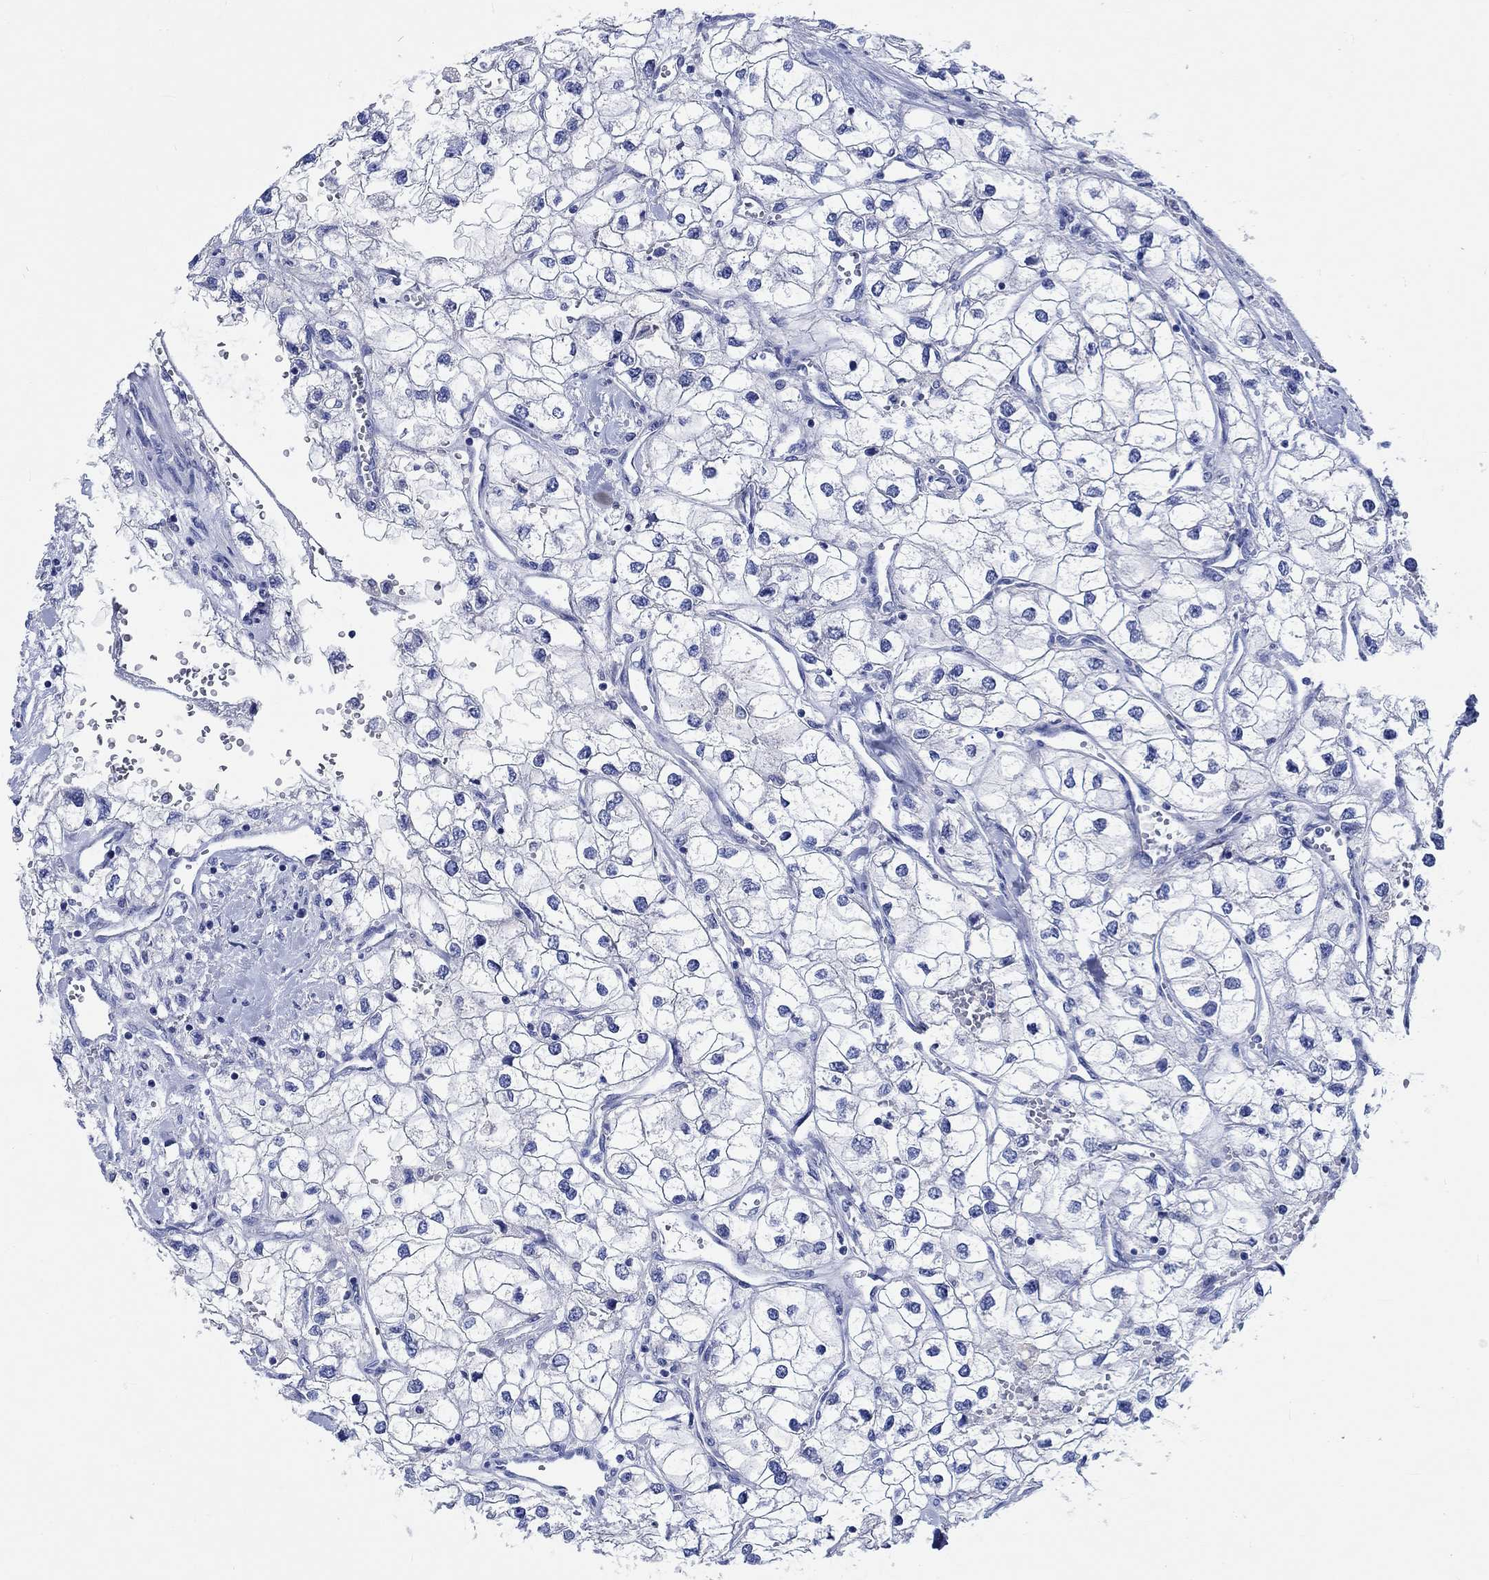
{"staining": {"intensity": "negative", "quantity": "none", "location": "none"}, "tissue": "renal cancer", "cell_type": "Tumor cells", "image_type": "cancer", "snomed": [{"axis": "morphology", "description": "Adenocarcinoma, NOS"}, {"axis": "topography", "description": "Kidney"}], "caption": "Renal adenocarcinoma was stained to show a protein in brown. There is no significant expression in tumor cells. Brightfield microscopy of immunohistochemistry stained with DAB (brown) and hematoxylin (blue), captured at high magnification.", "gene": "SHISA4", "patient": {"sex": "male", "age": 59}}